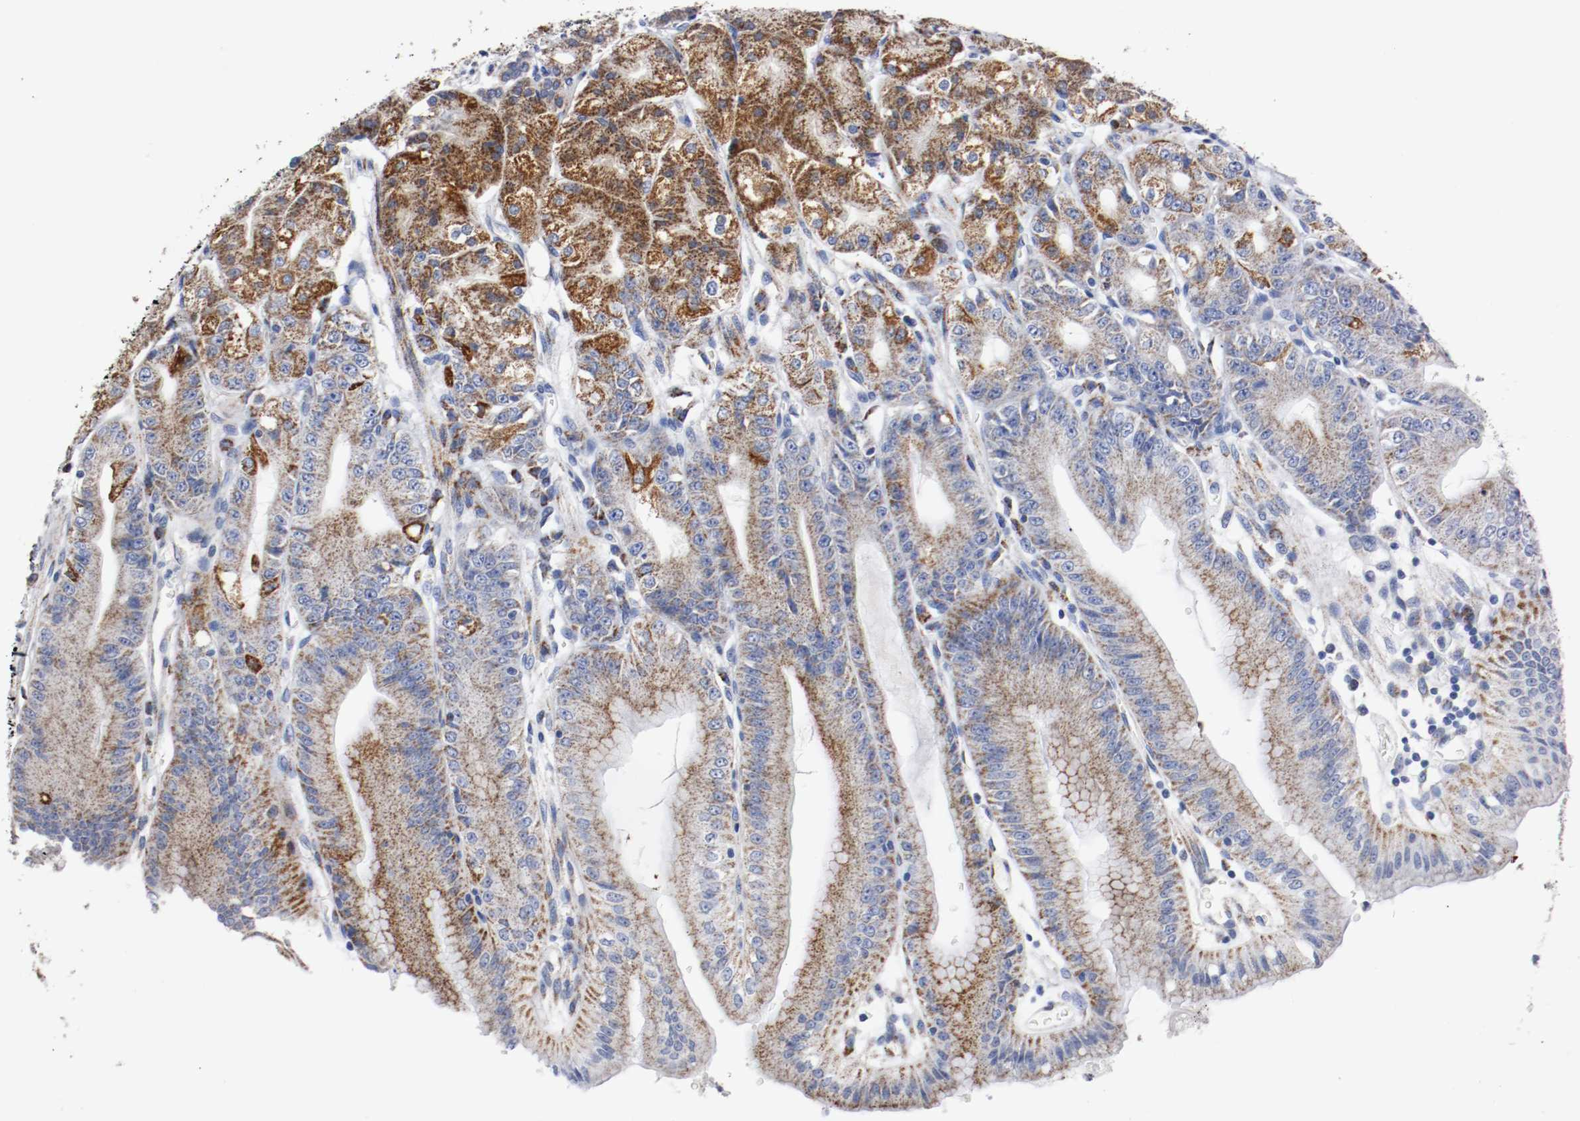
{"staining": {"intensity": "strong", "quantity": "25%-75%", "location": "cytoplasmic/membranous"}, "tissue": "stomach", "cell_type": "Glandular cells", "image_type": "normal", "snomed": [{"axis": "morphology", "description": "Normal tissue, NOS"}, {"axis": "topography", "description": "Stomach, lower"}], "caption": "The immunohistochemical stain highlights strong cytoplasmic/membranous staining in glandular cells of unremarkable stomach. (DAB IHC, brown staining for protein, blue staining for nuclei).", "gene": "TUBD1", "patient": {"sex": "male", "age": 71}}